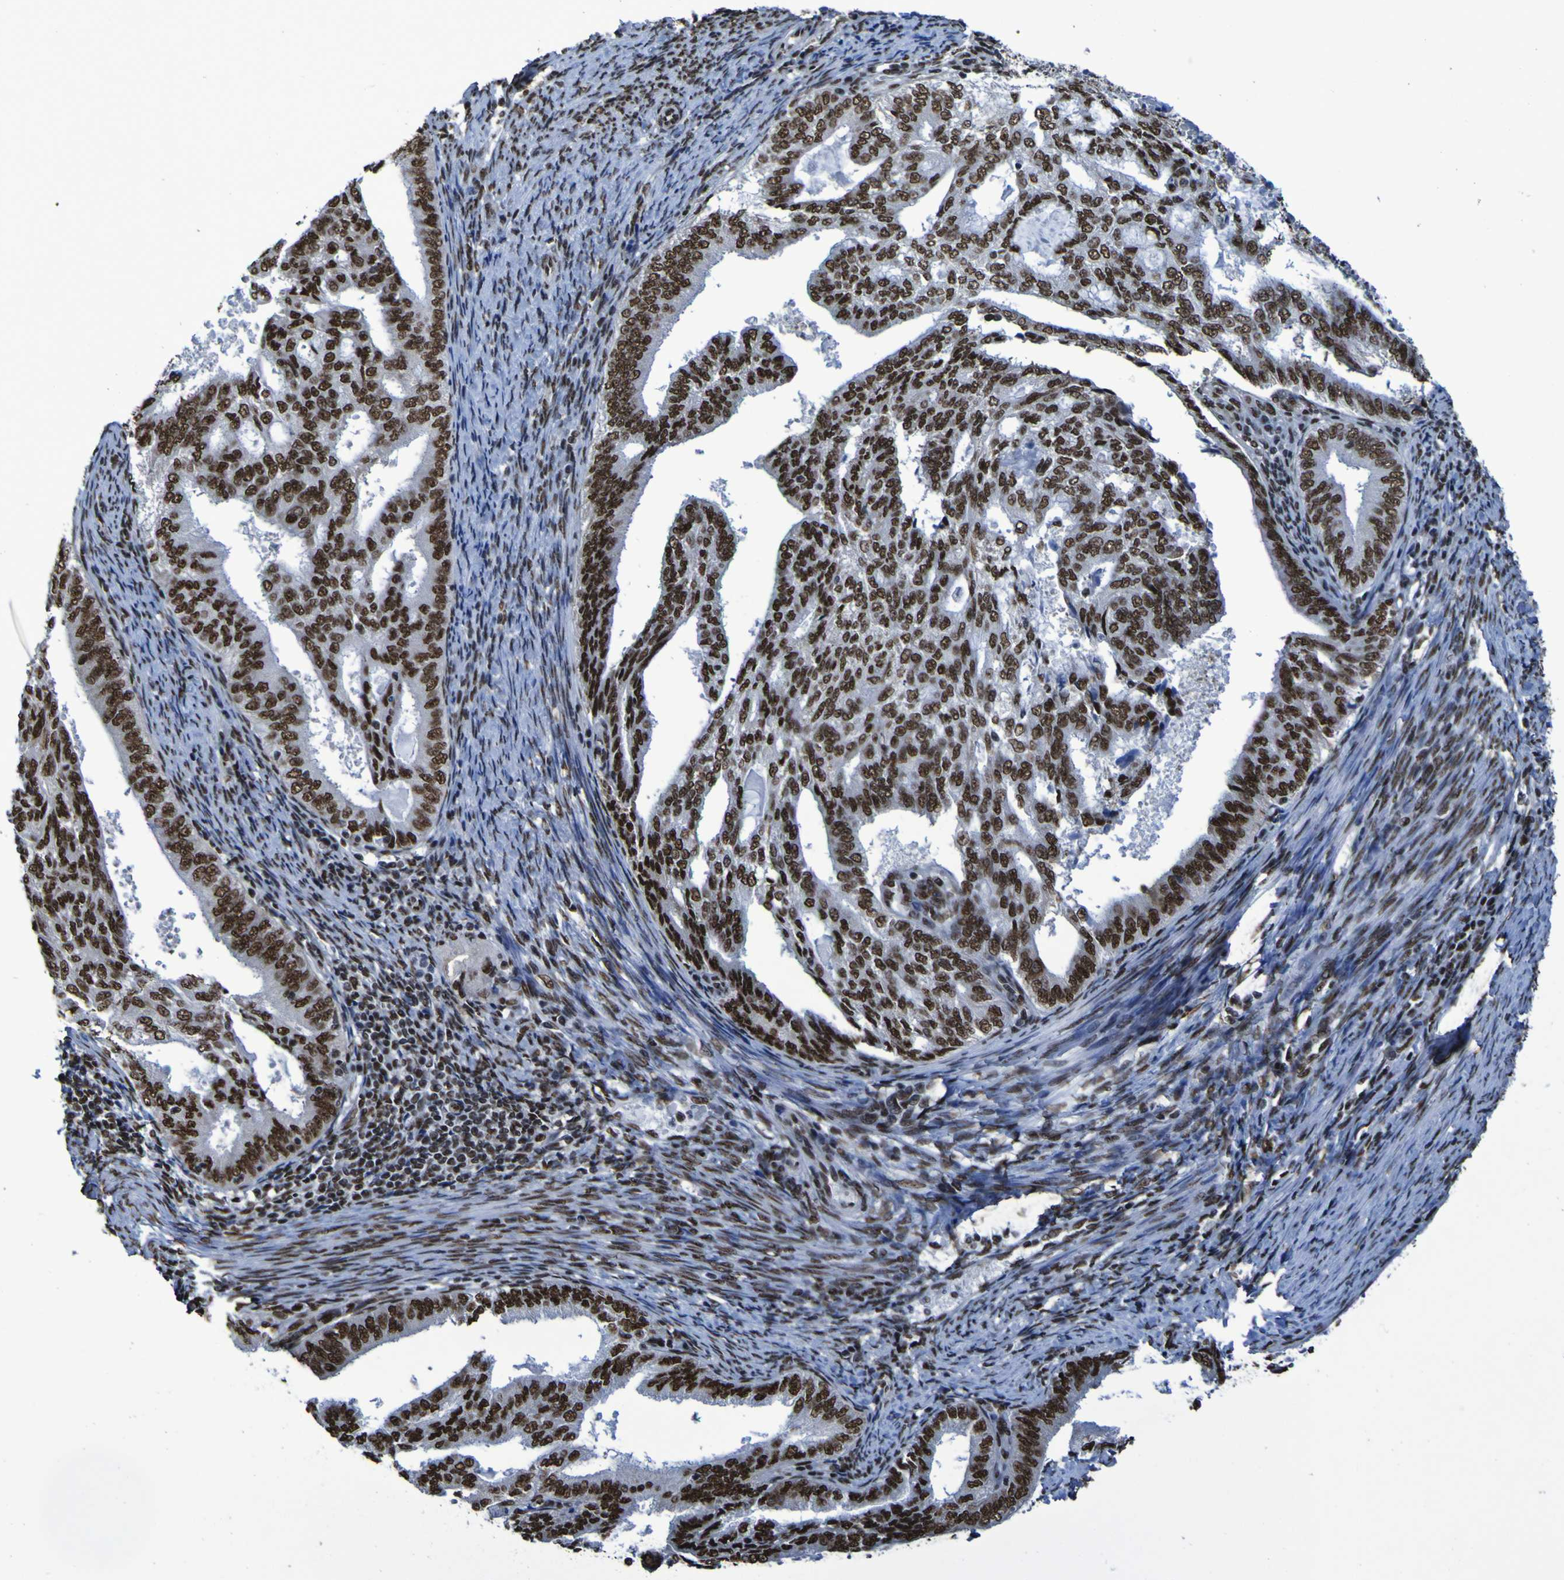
{"staining": {"intensity": "strong", "quantity": ">75%", "location": "nuclear"}, "tissue": "endometrial cancer", "cell_type": "Tumor cells", "image_type": "cancer", "snomed": [{"axis": "morphology", "description": "Adenocarcinoma, NOS"}, {"axis": "topography", "description": "Endometrium"}], "caption": "Protein expression analysis of human adenocarcinoma (endometrial) reveals strong nuclear expression in about >75% of tumor cells.", "gene": "HNRNPR", "patient": {"sex": "female", "age": 58}}